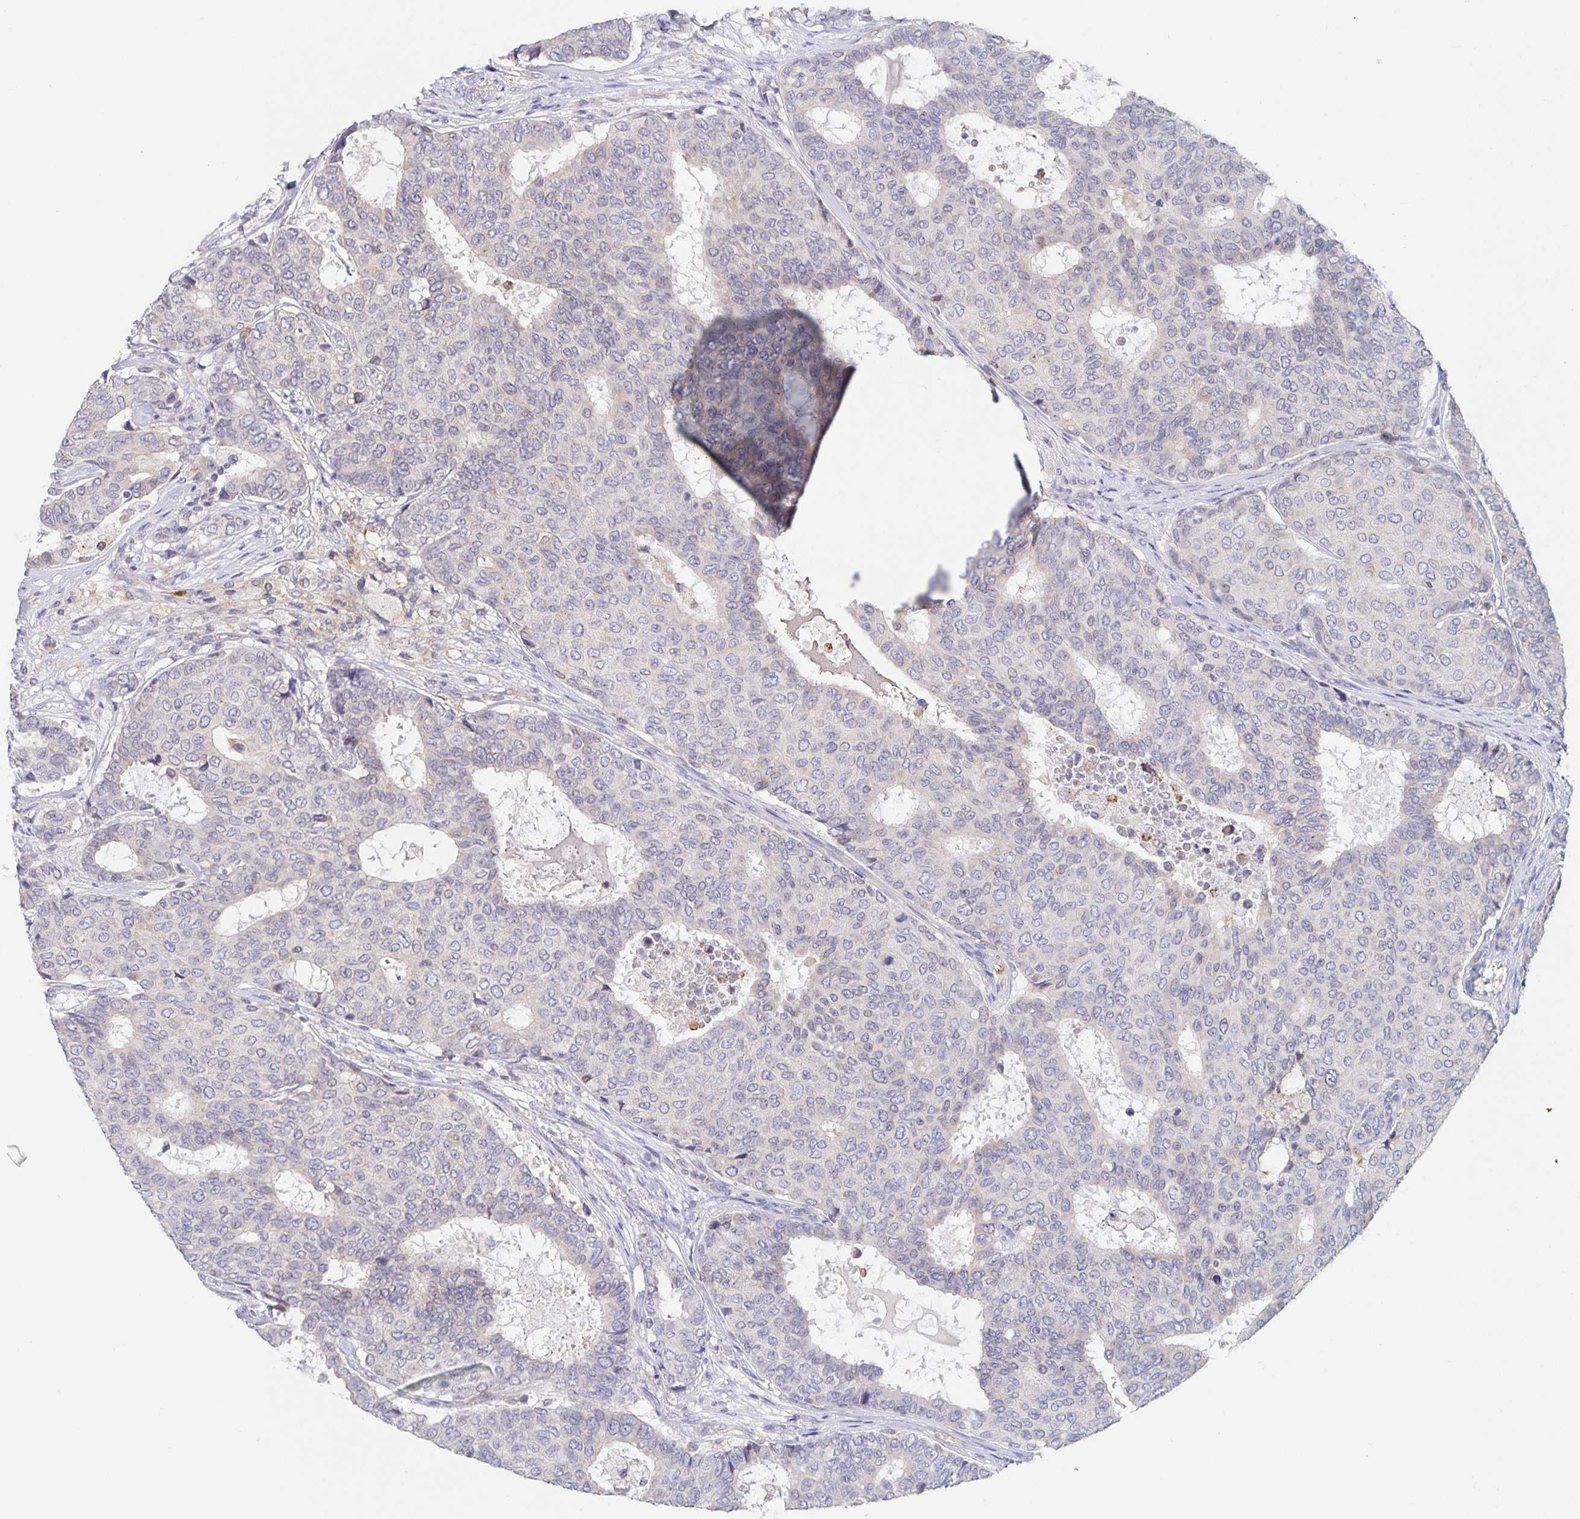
{"staining": {"intensity": "negative", "quantity": "none", "location": "none"}, "tissue": "breast cancer", "cell_type": "Tumor cells", "image_type": "cancer", "snomed": [{"axis": "morphology", "description": "Duct carcinoma"}, {"axis": "topography", "description": "Breast"}], "caption": "Immunohistochemistry (IHC) image of neoplastic tissue: human breast cancer (intraductal carcinoma) stained with DAB (3,3'-diaminobenzidine) exhibits no significant protein expression in tumor cells. Nuclei are stained in blue.", "gene": "CDC42BPG", "patient": {"sex": "female", "age": 75}}